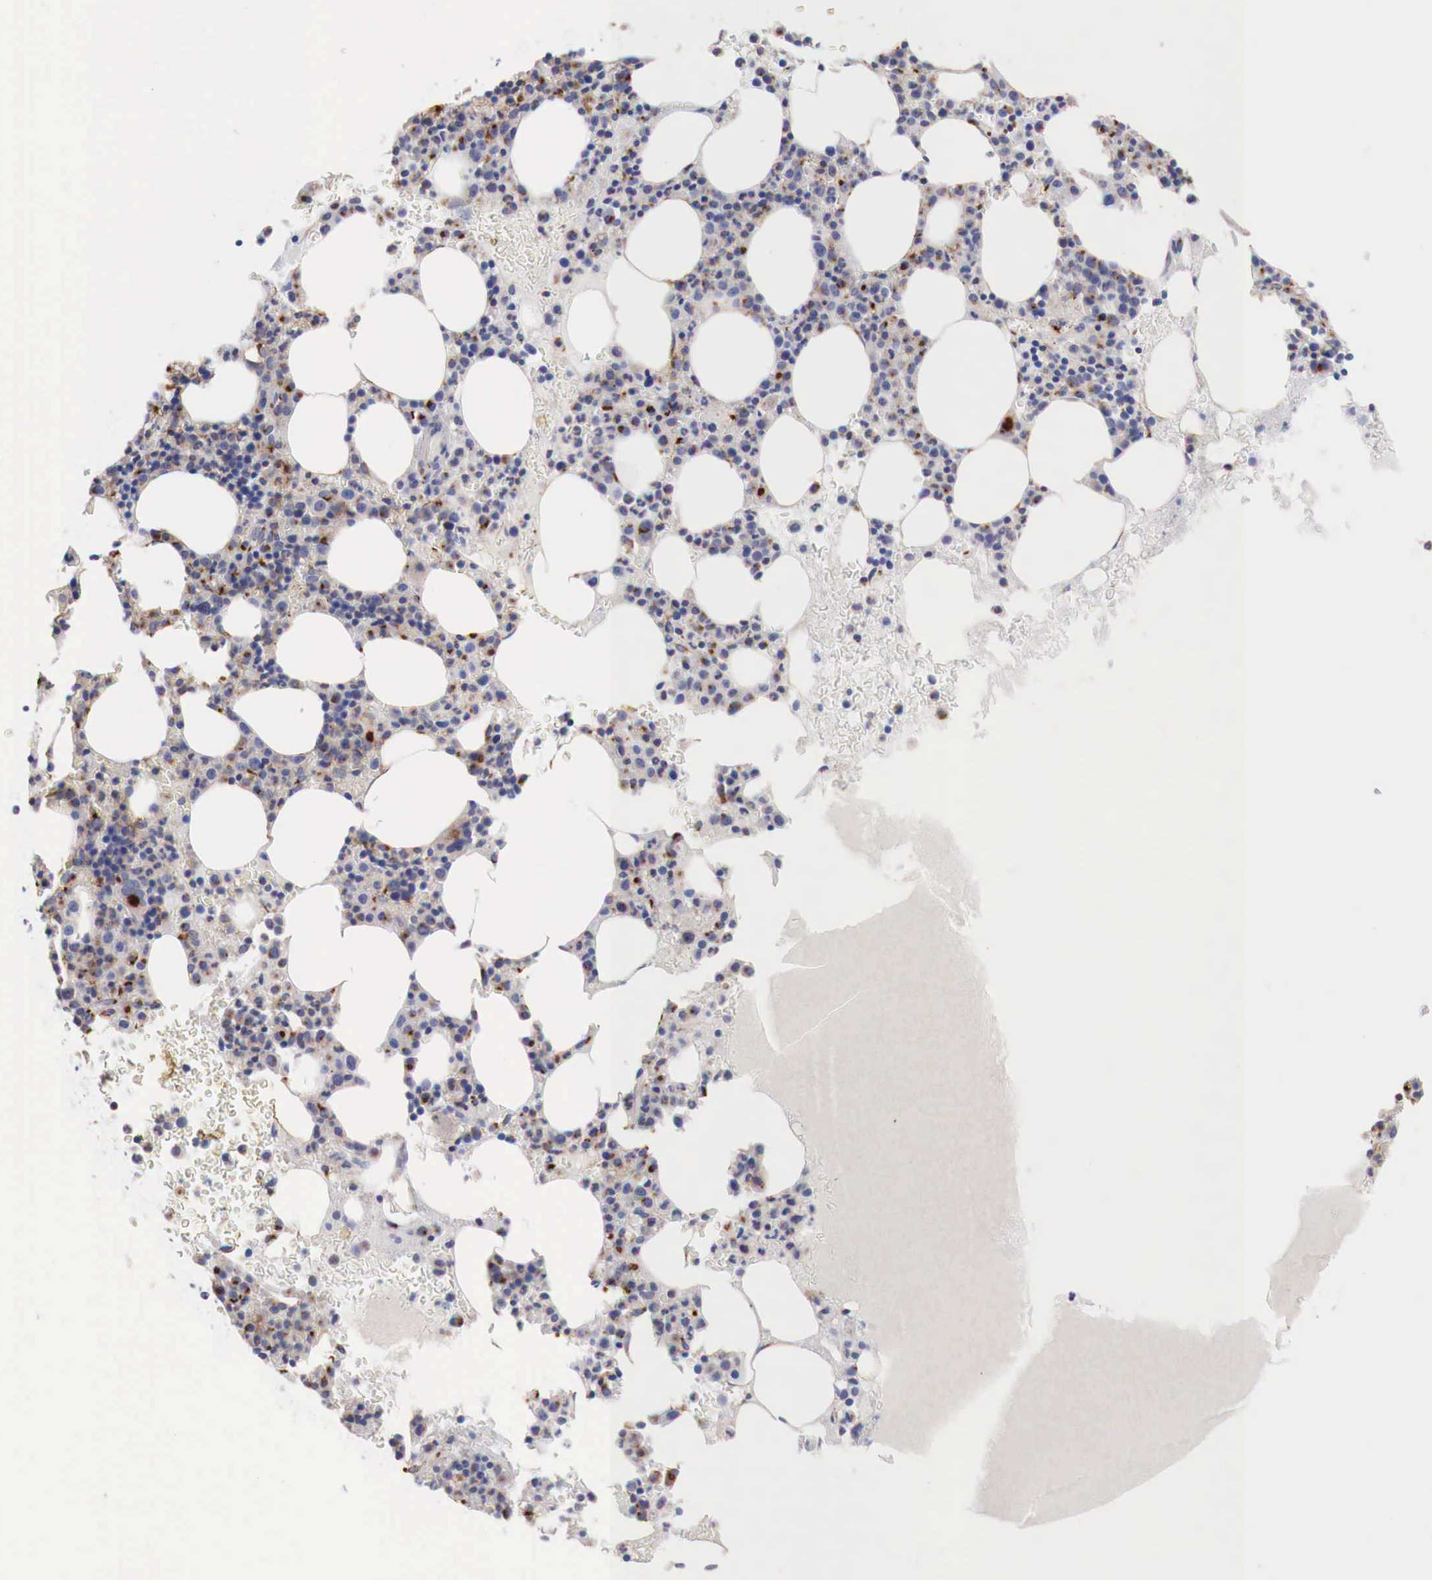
{"staining": {"intensity": "moderate", "quantity": "25%-75%", "location": "cytoplasmic/membranous"}, "tissue": "bone marrow", "cell_type": "Hematopoietic cells", "image_type": "normal", "snomed": [{"axis": "morphology", "description": "Normal tissue, NOS"}, {"axis": "topography", "description": "Bone marrow"}], "caption": "The photomicrograph shows immunohistochemical staining of benign bone marrow. There is moderate cytoplasmic/membranous expression is seen in about 25%-75% of hematopoietic cells. The staining was performed using DAB to visualize the protein expression in brown, while the nuclei were stained in blue with hematoxylin (Magnification: 20x).", "gene": "SYAP1", "patient": {"sex": "female", "age": 88}}